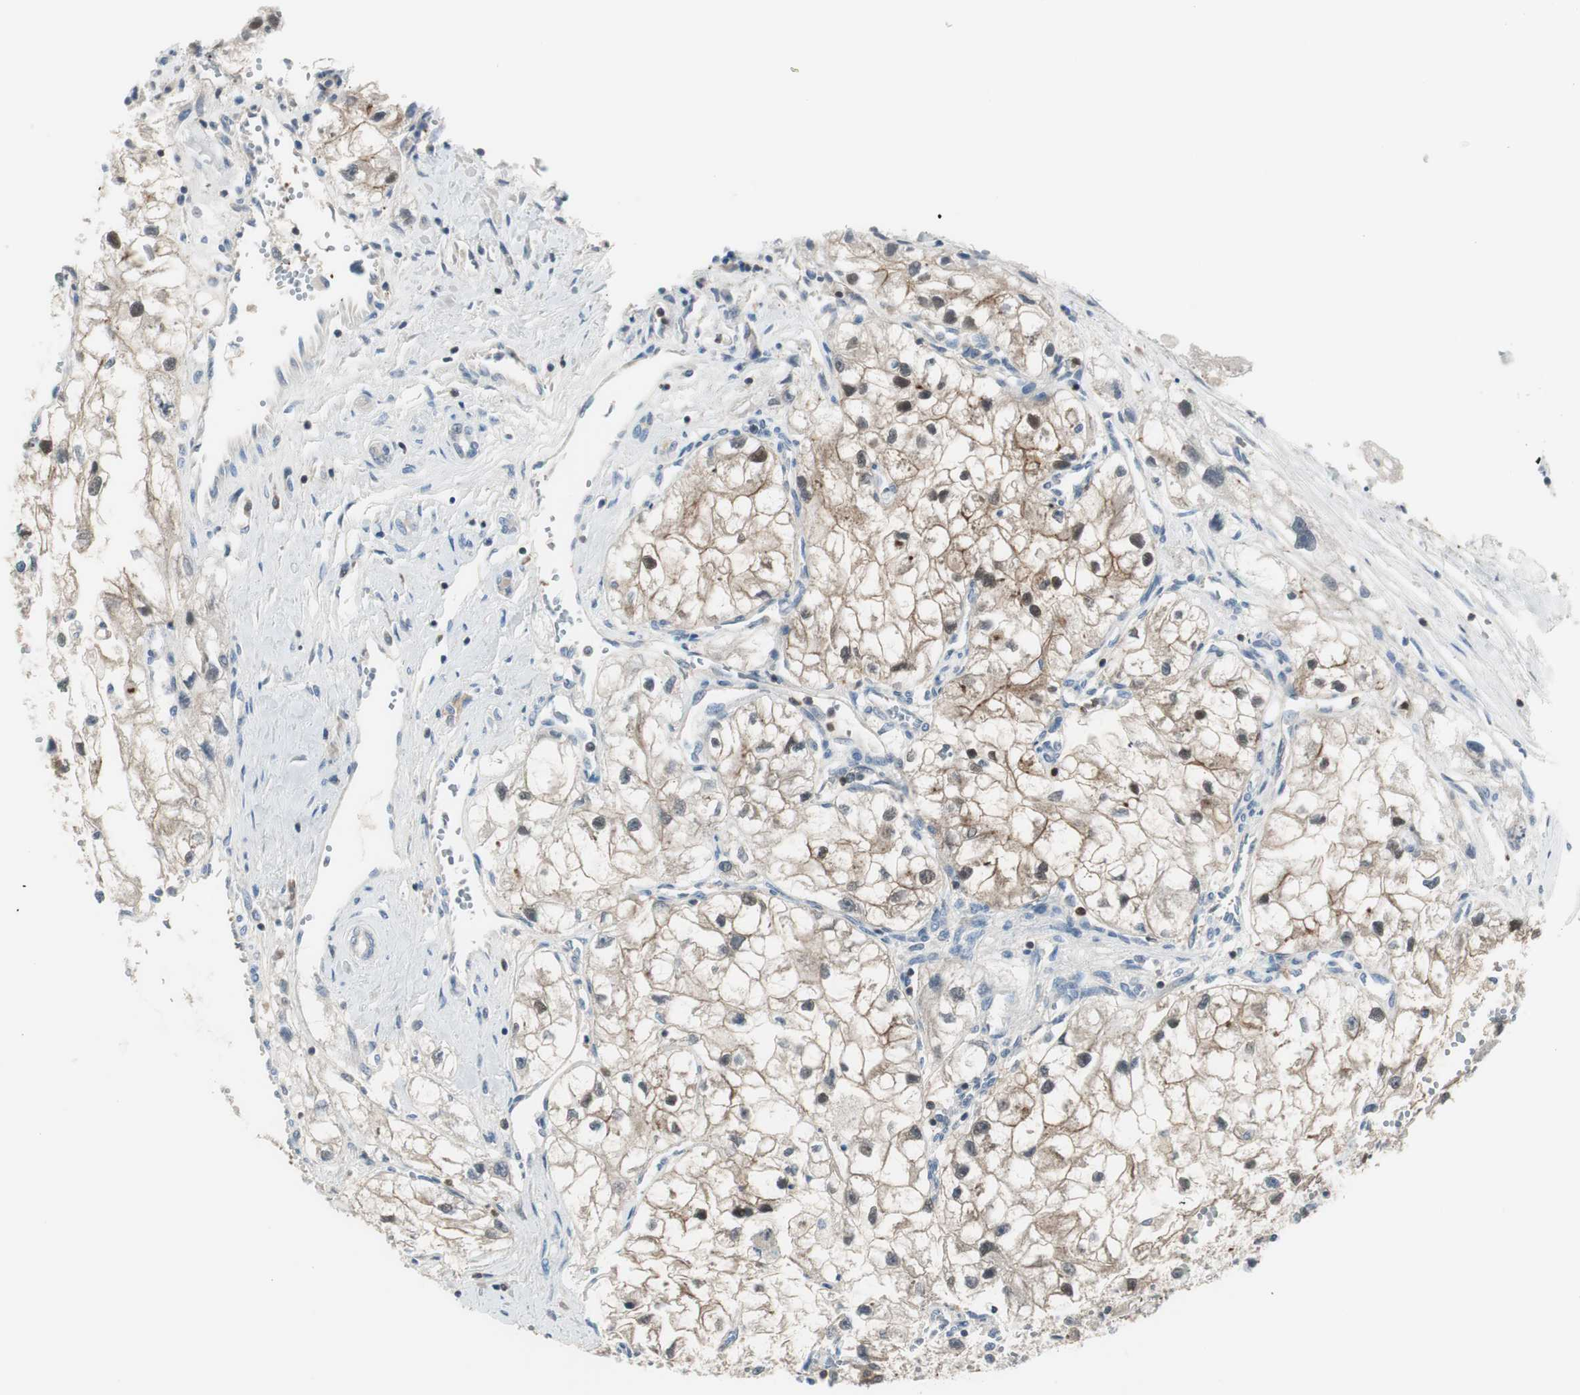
{"staining": {"intensity": "weak", "quantity": ">75%", "location": "cytoplasmic/membranous"}, "tissue": "renal cancer", "cell_type": "Tumor cells", "image_type": "cancer", "snomed": [{"axis": "morphology", "description": "Adenocarcinoma, NOS"}, {"axis": "topography", "description": "Kidney"}], "caption": "DAB immunohistochemical staining of renal adenocarcinoma shows weak cytoplasmic/membranous protein expression in approximately >75% of tumor cells.", "gene": "SLC9A3R1", "patient": {"sex": "female", "age": 70}}